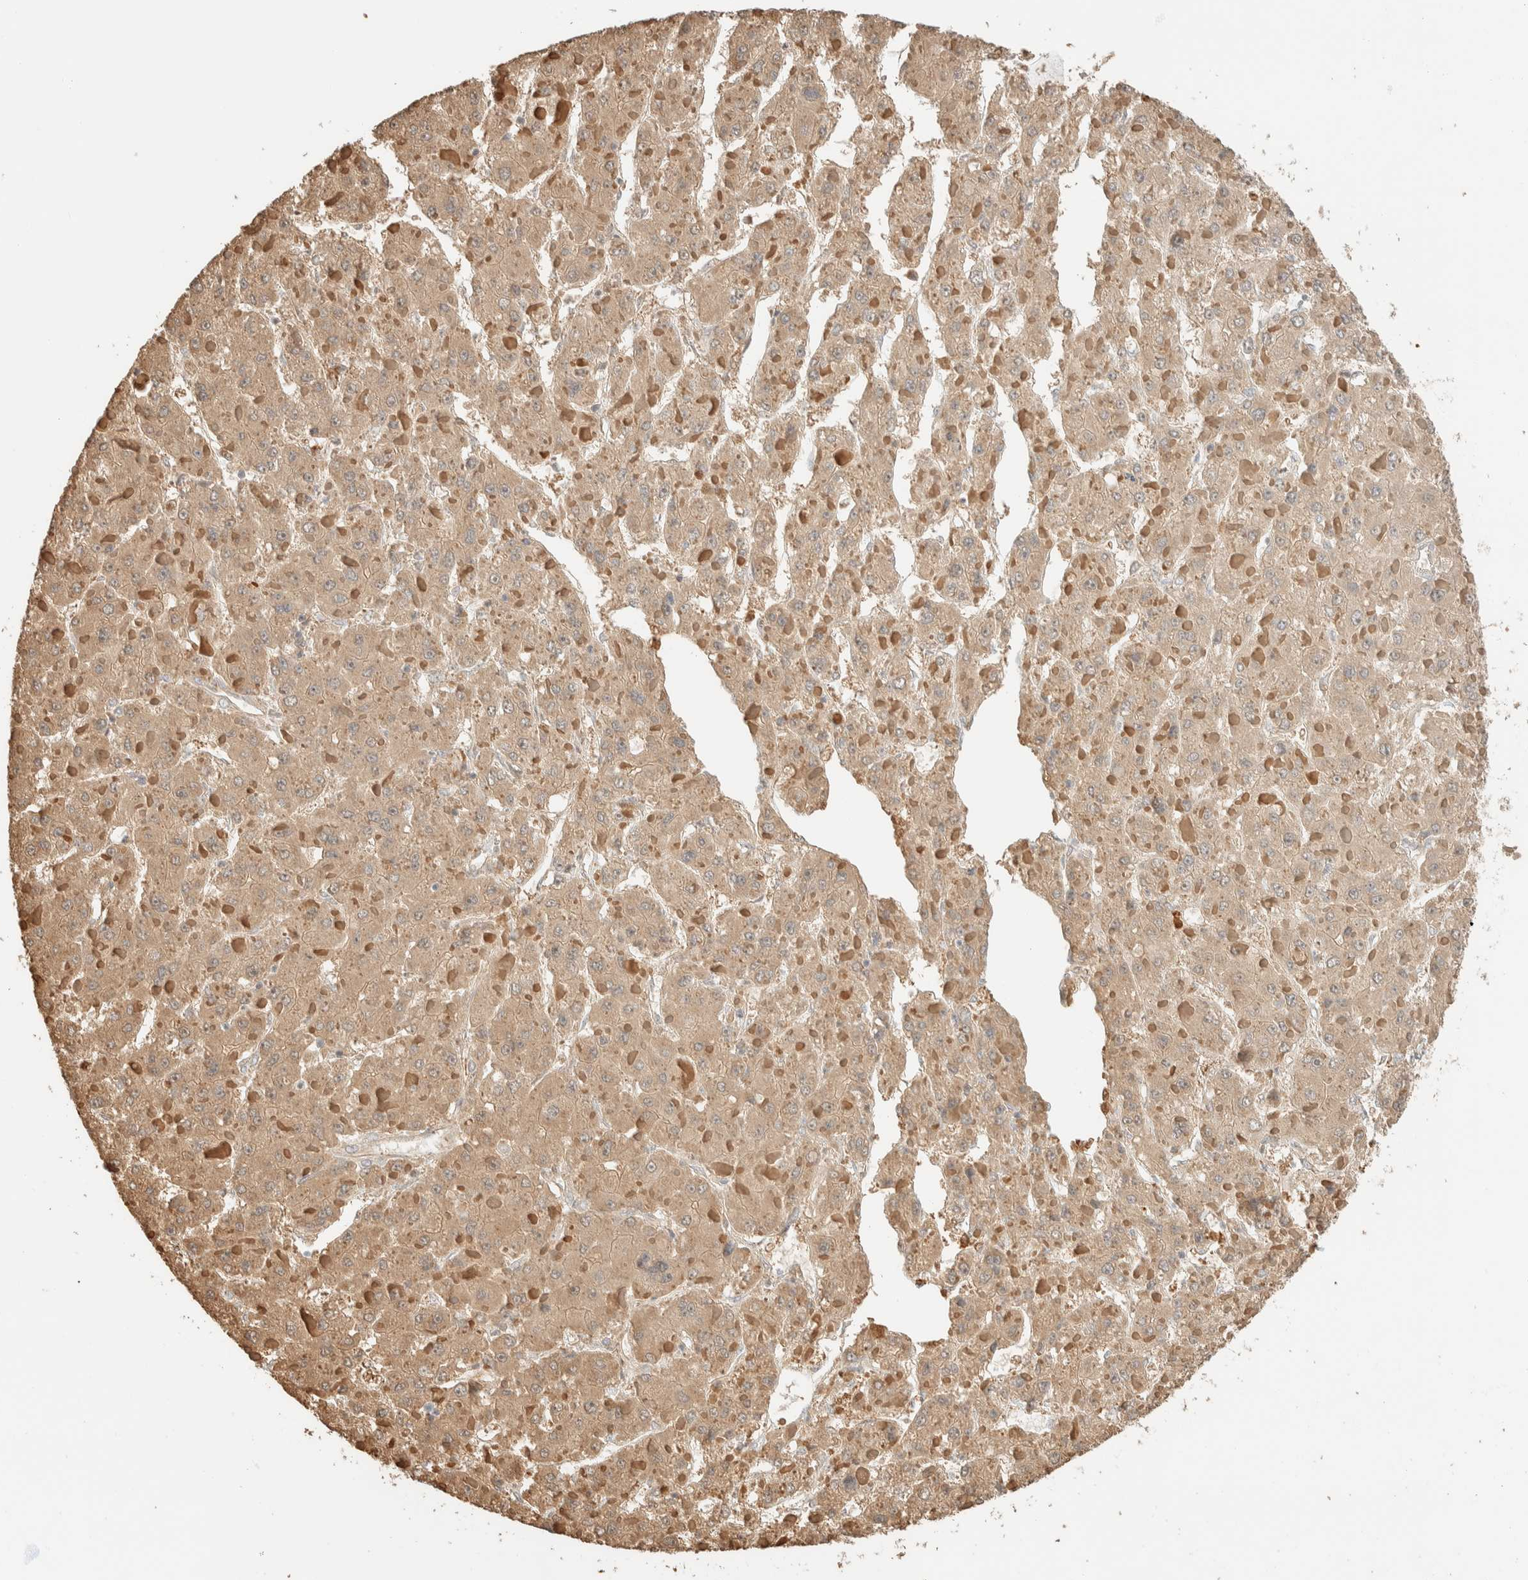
{"staining": {"intensity": "weak", "quantity": ">75%", "location": "cytoplasmic/membranous"}, "tissue": "liver cancer", "cell_type": "Tumor cells", "image_type": "cancer", "snomed": [{"axis": "morphology", "description": "Carcinoma, Hepatocellular, NOS"}, {"axis": "topography", "description": "Liver"}], "caption": "This is an image of immunohistochemistry (IHC) staining of liver hepatocellular carcinoma, which shows weak positivity in the cytoplasmic/membranous of tumor cells.", "gene": "SETD4", "patient": {"sex": "female", "age": 73}}